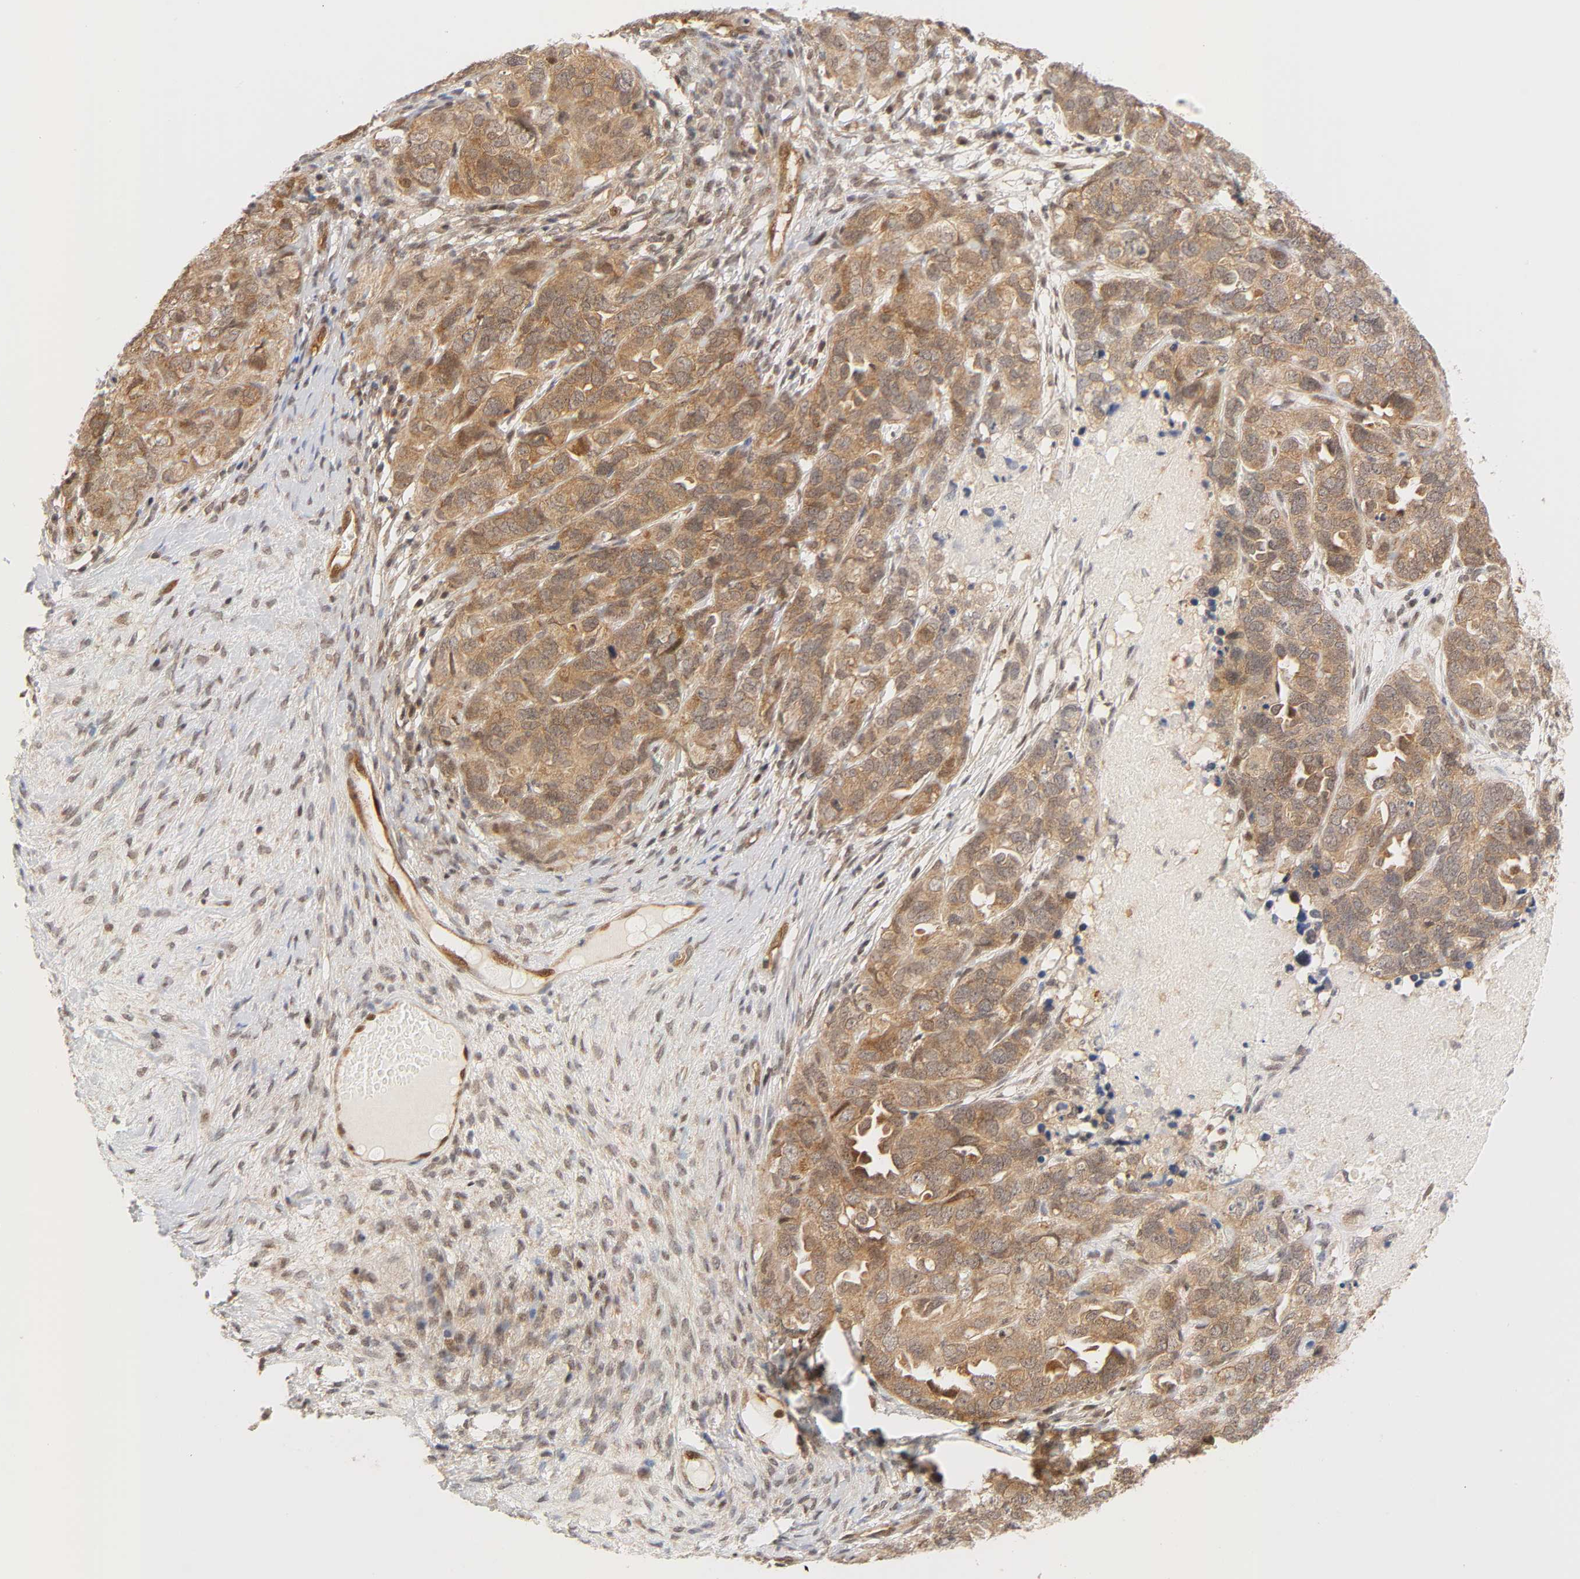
{"staining": {"intensity": "weak", "quantity": ">75%", "location": "cytoplasmic/membranous,nuclear"}, "tissue": "ovarian cancer", "cell_type": "Tumor cells", "image_type": "cancer", "snomed": [{"axis": "morphology", "description": "Cystadenocarcinoma, serous, NOS"}, {"axis": "topography", "description": "Ovary"}], "caption": "This is a histology image of immunohistochemistry staining of ovarian cancer, which shows weak expression in the cytoplasmic/membranous and nuclear of tumor cells.", "gene": "CDC37", "patient": {"sex": "female", "age": 82}}